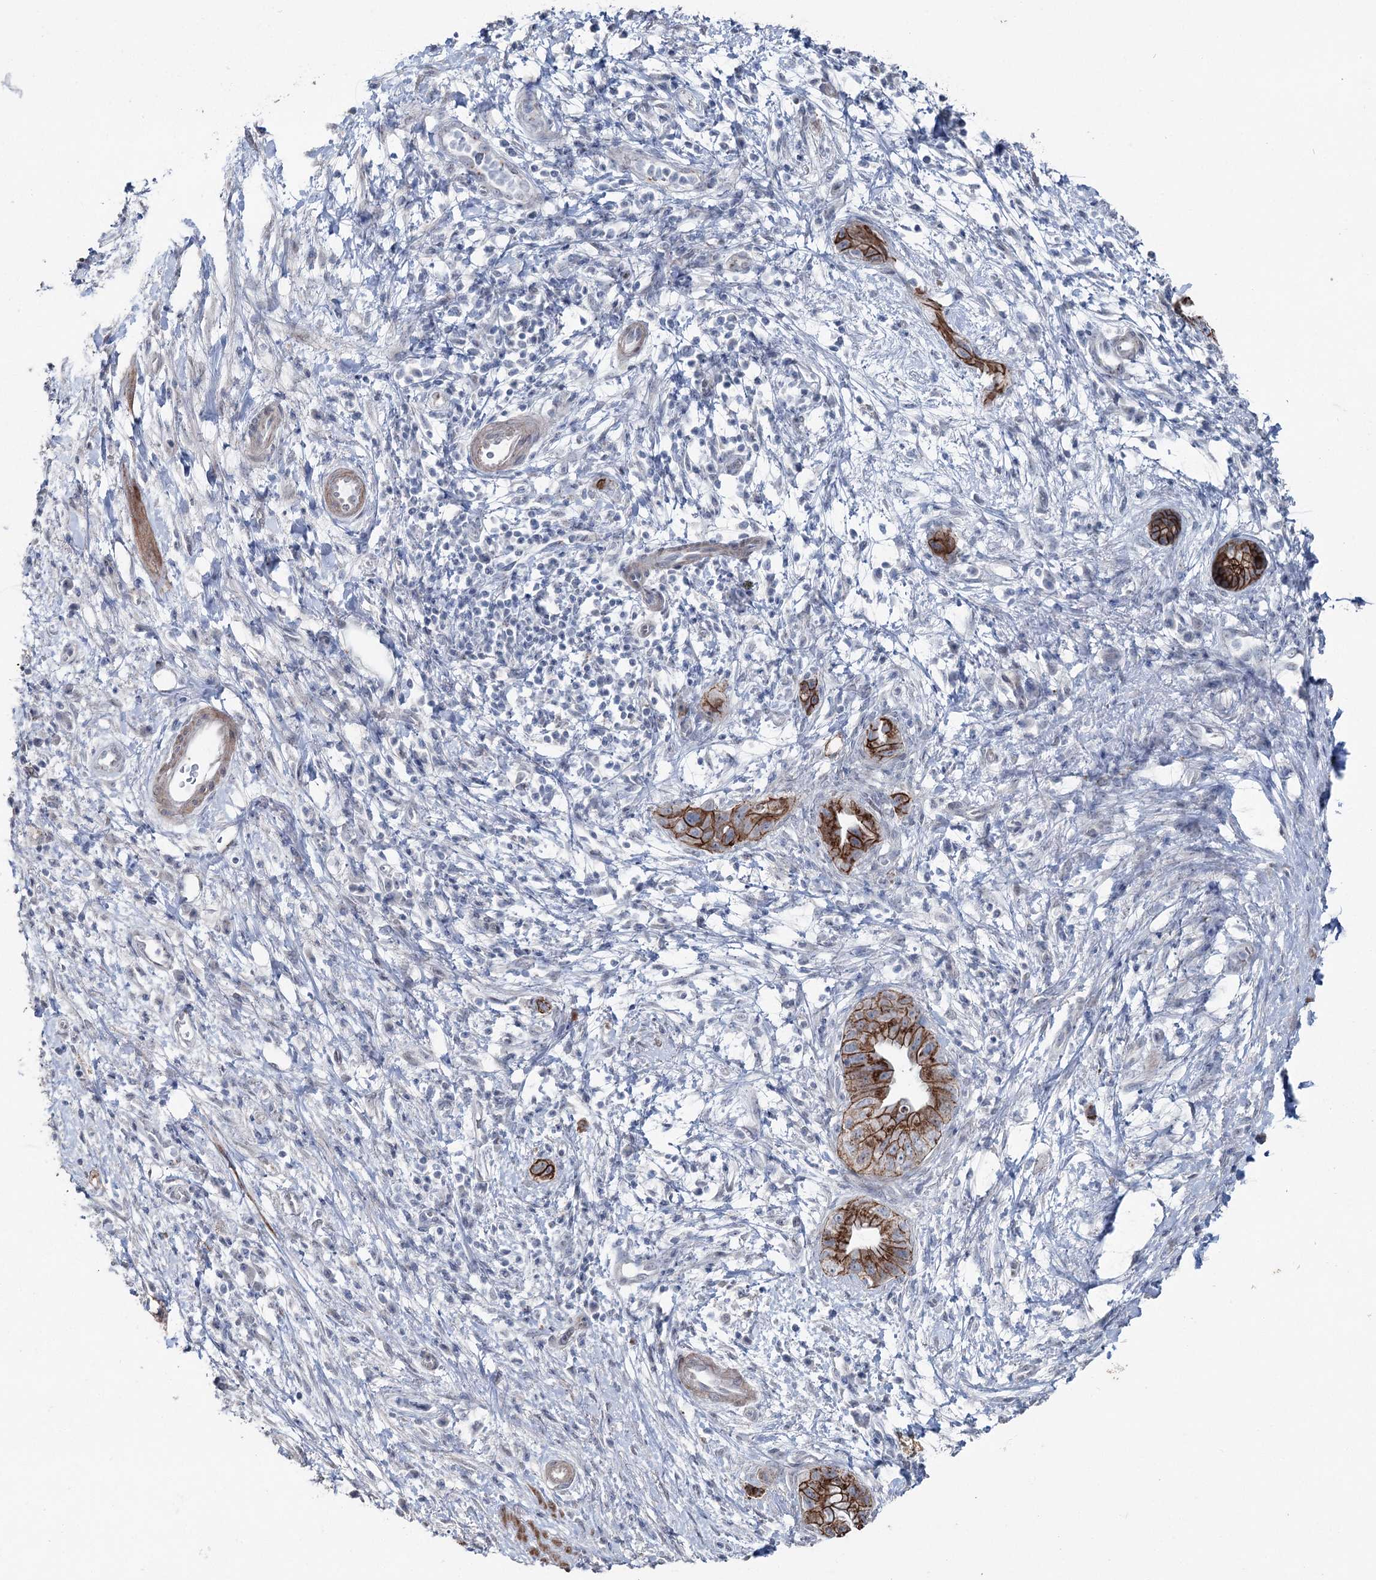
{"staining": {"intensity": "strong", "quantity": ">75%", "location": "cytoplasmic/membranous"}, "tissue": "pancreatic cancer", "cell_type": "Tumor cells", "image_type": "cancer", "snomed": [{"axis": "morphology", "description": "Adenocarcinoma, NOS"}, {"axis": "topography", "description": "Pancreas"}], "caption": "Pancreatic adenocarcinoma stained with a protein marker shows strong staining in tumor cells.", "gene": "FAM120B", "patient": {"sex": "female", "age": 73}}